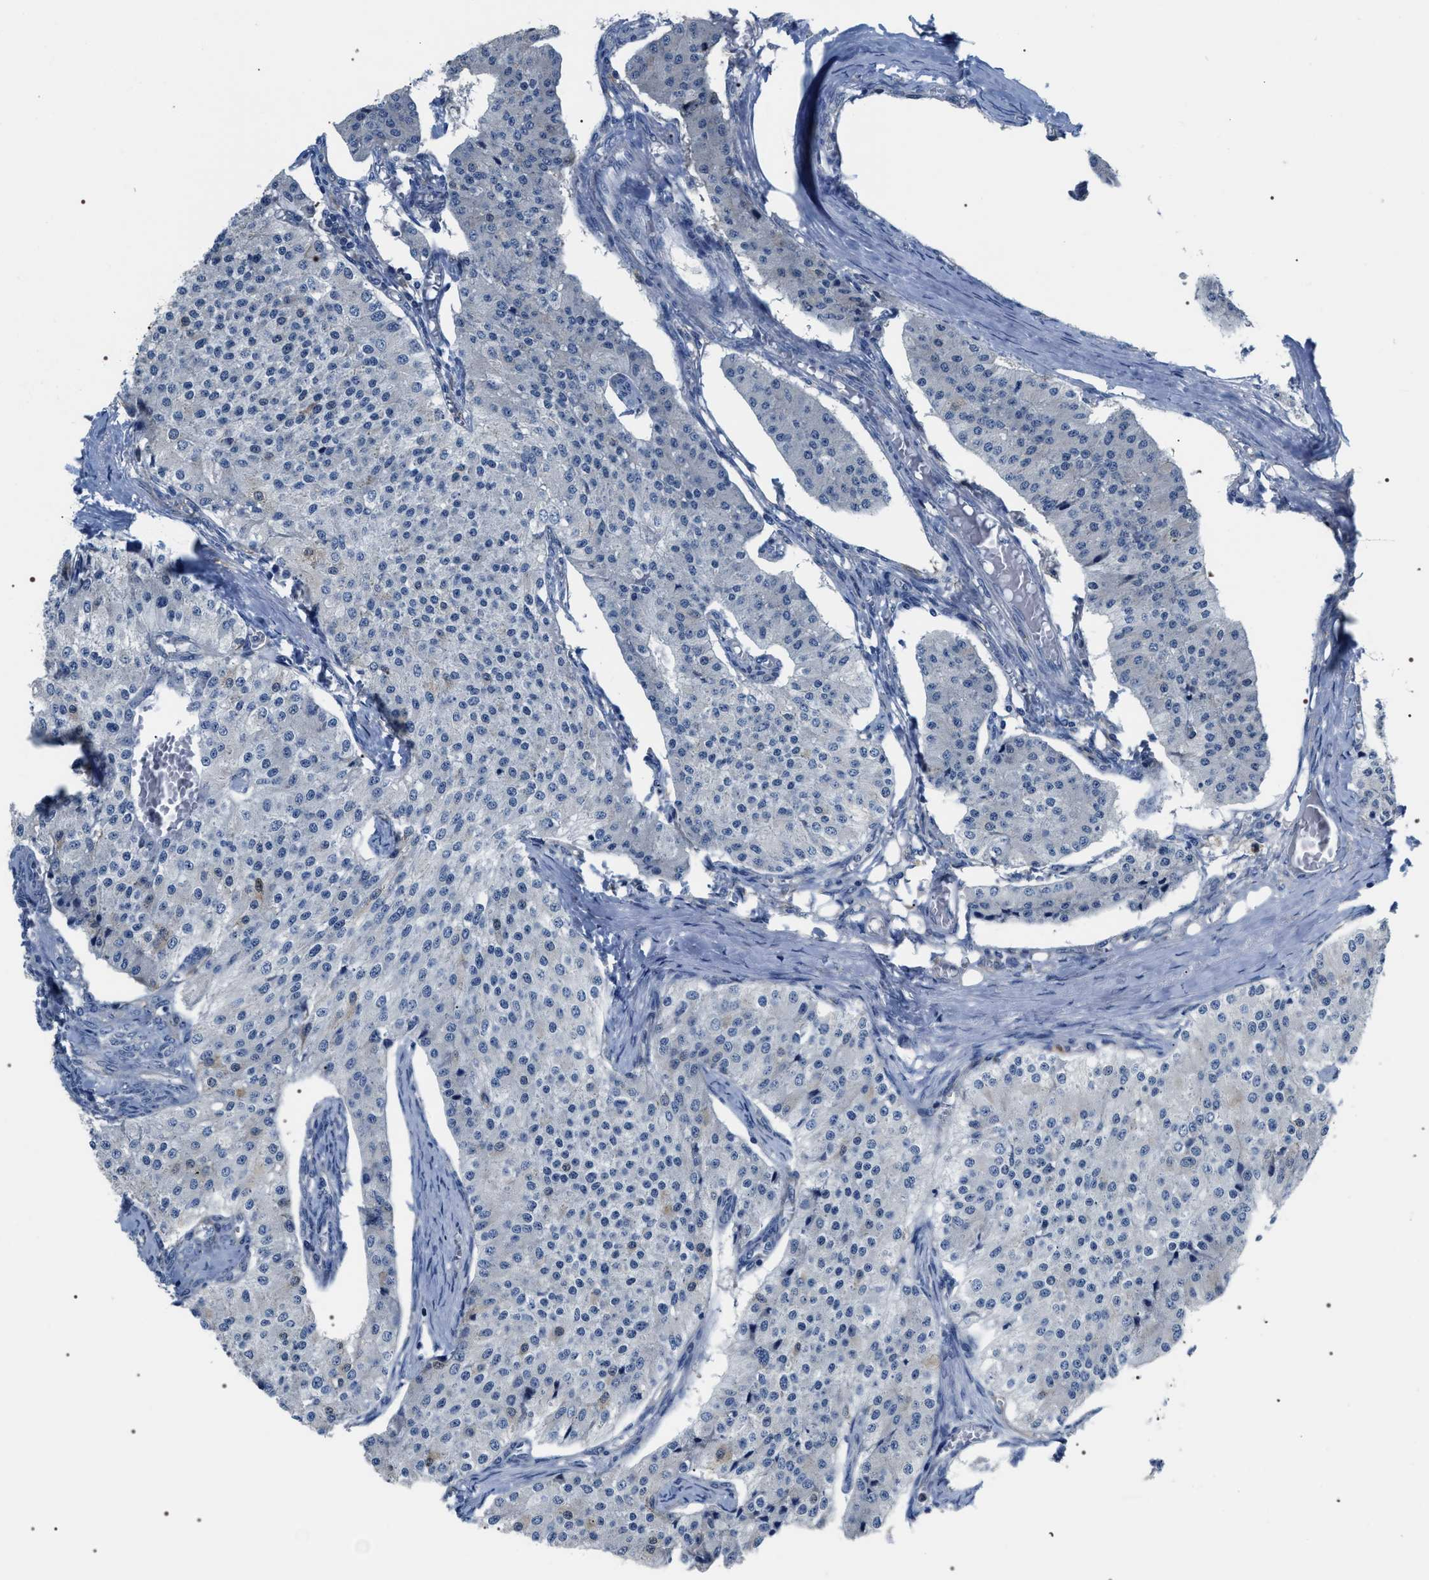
{"staining": {"intensity": "negative", "quantity": "none", "location": "none"}, "tissue": "carcinoid", "cell_type": "Tumor cells", "image_type": "cancer", "snomed": [{"axis": "morphology", "description": "Carcinoid, malignant, NOS"}, {"axis": "topography", "description": "Colon"}], "caption": "The IHC photomicrograph has no significant positivity in tumor cells of carcinoid (malignant) tissue.", "gene": "PKD1L1", "patient": {"sex": "female", "age": 52}}